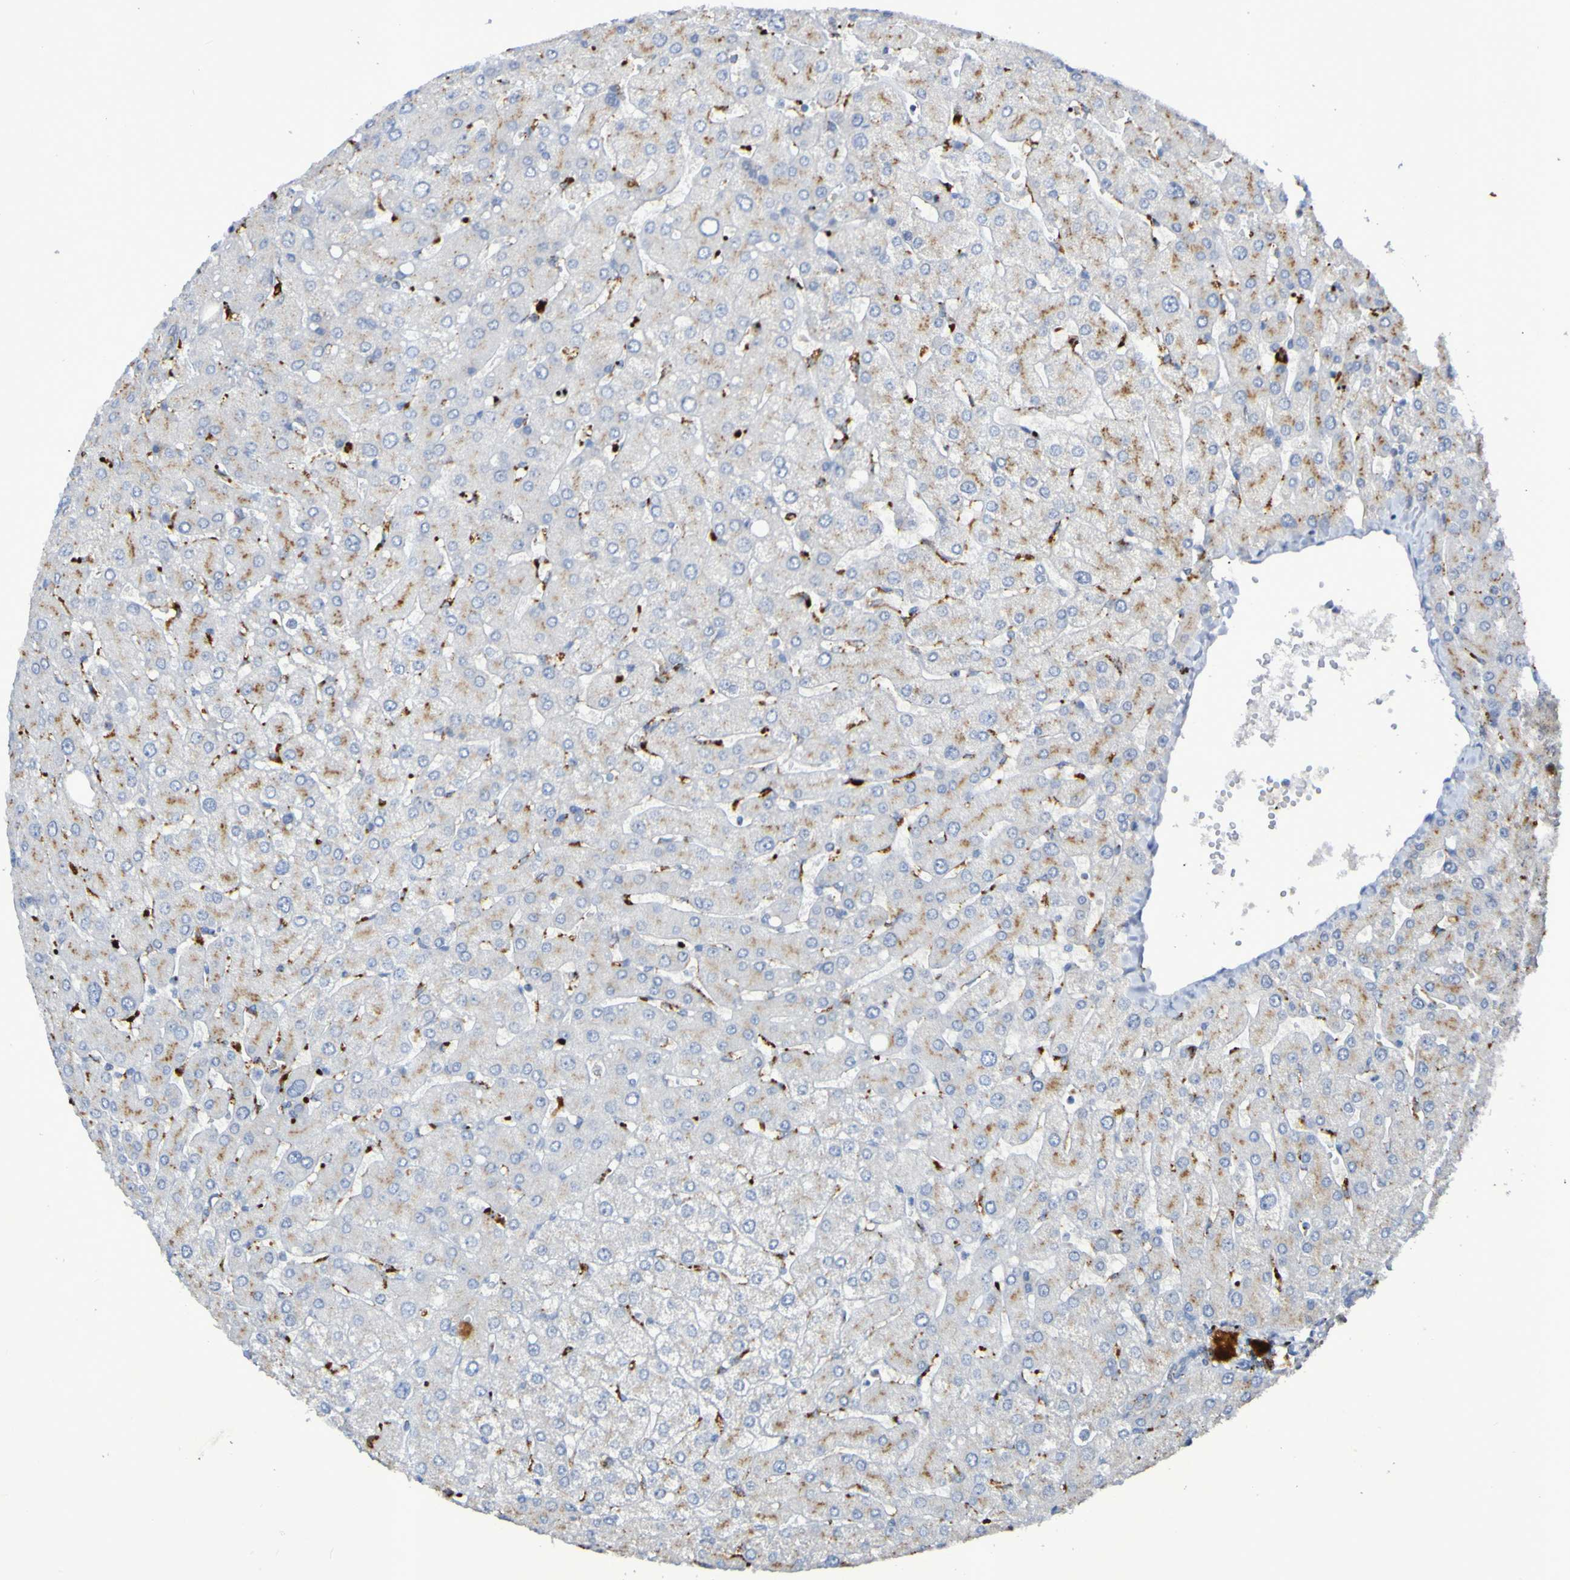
{"staining": {"intensity": "weak", "quantity": ">75%", "location": "cytoplasmic/membranous"}, "tissue": "liver", "cell_type": "Cholangiocytes", "image_type": "normal", "snomed": [{"axis": "morphology", "description": "Normal tissue, NOS"}, {"axis": "topography", "description": "Liver"}], "caption": "A low amount of weak cytoplasmic/membranous expression is seen in about >75% of cholangiocytes in unremarkable liver. The protein is stained brown, and the nuclei are stained in blue (DAB (3,3'-diaminobenzidine) IHC with brightfield microscopy, high magnification).", "gene": "TPH1", "patient": {"sex": "male", "age": 55}}